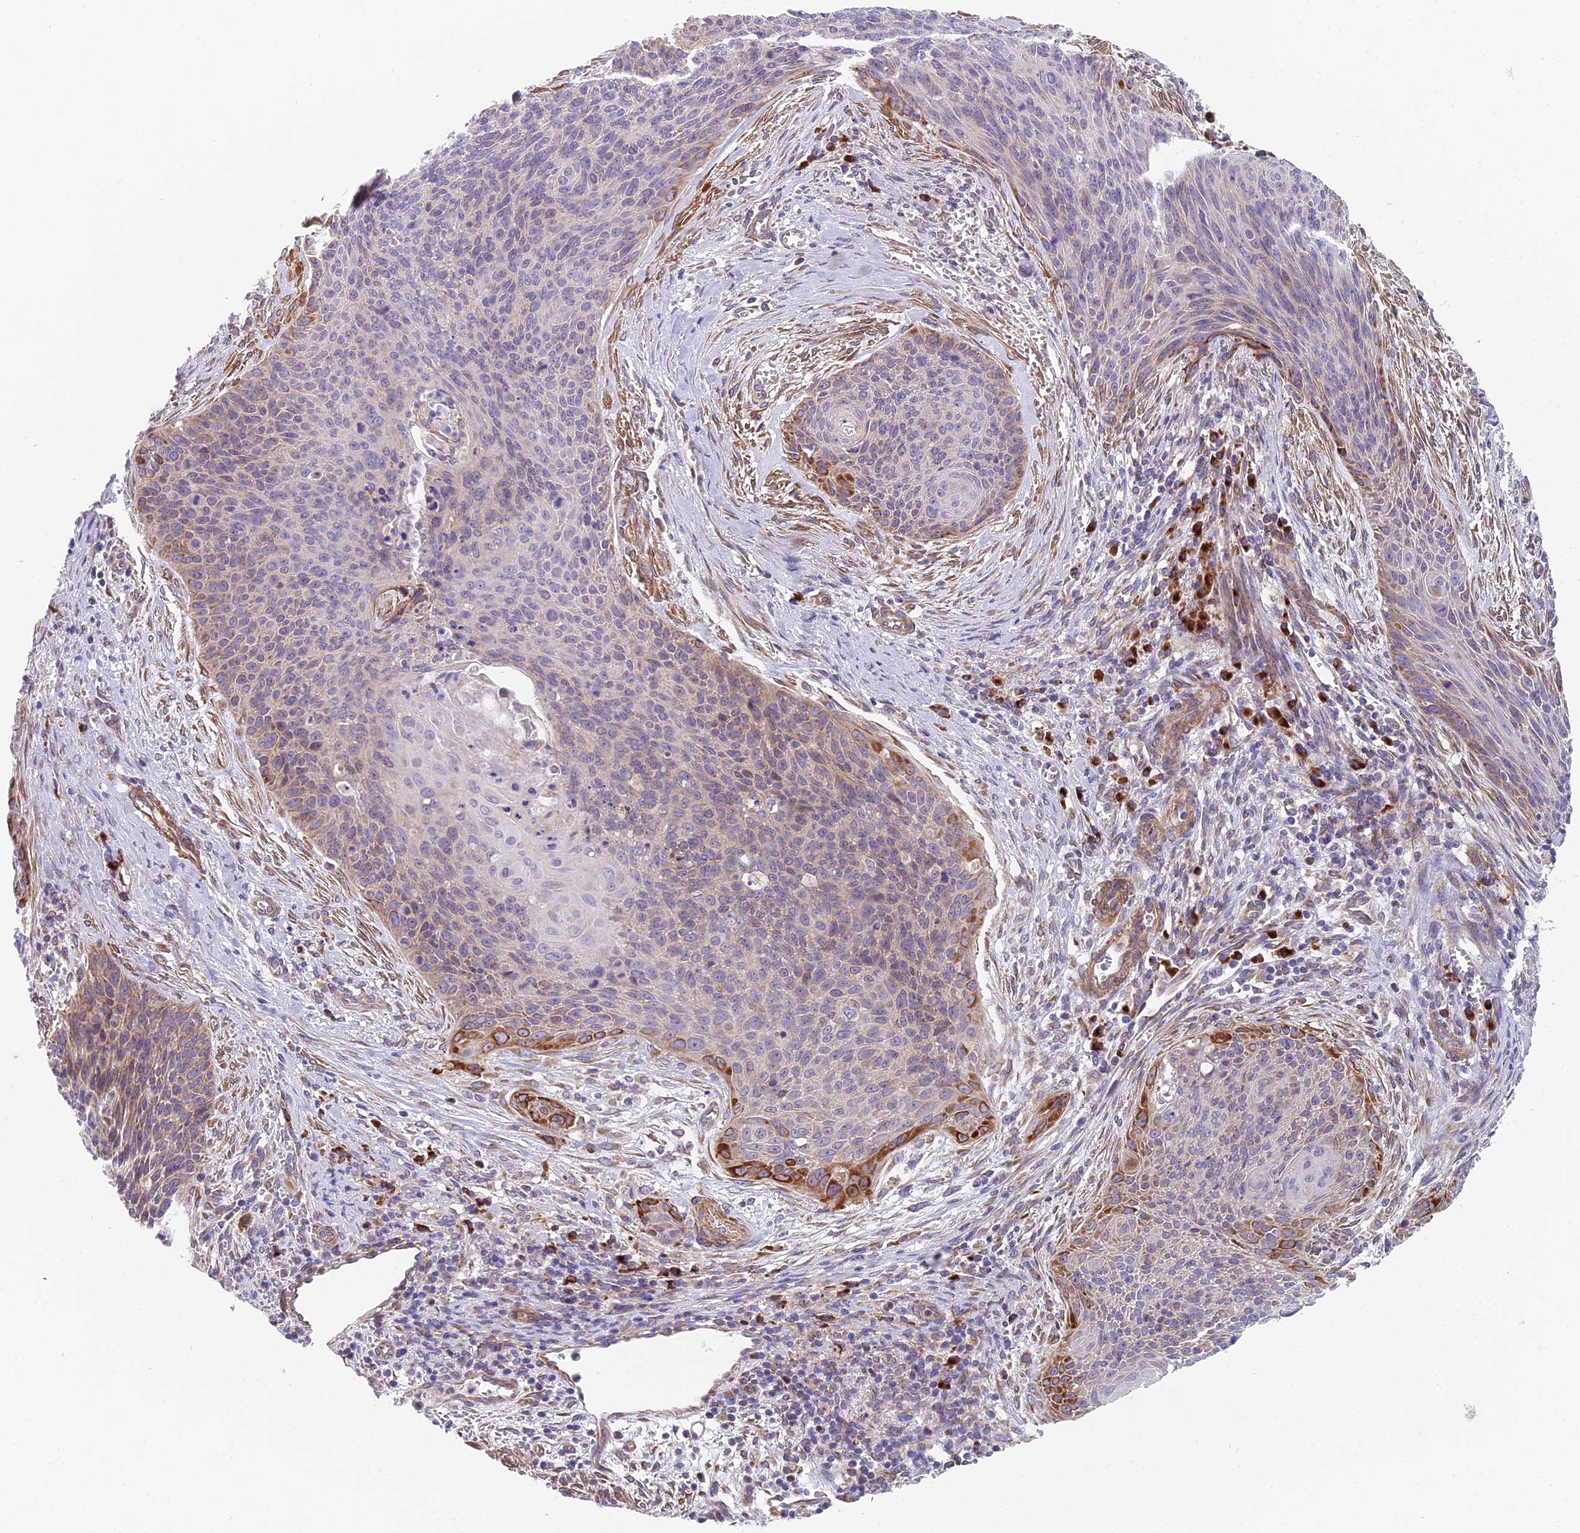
{"staining": {"intensity": "strong", "quantity": "<25%", "location": "cytoplasmic/membranous"}, "tissue": "cervical cancer", "cell_type": "Tumor cells", "image_type": "cancer", "snomed": [{"axis": "morphology", "description": "Squamous cell carcinoma, NOS"}, {"axis": "topography", "description": "Cervix"}], "caption": "Tumor cells display strong cytoplasmic/membranous staining in about <25% of cells in cervical squamous cell carcinoma. Nuclei are stained in blue.", "gene": "TBC1D20", "patient": {"sex": "female", "age": 55}}